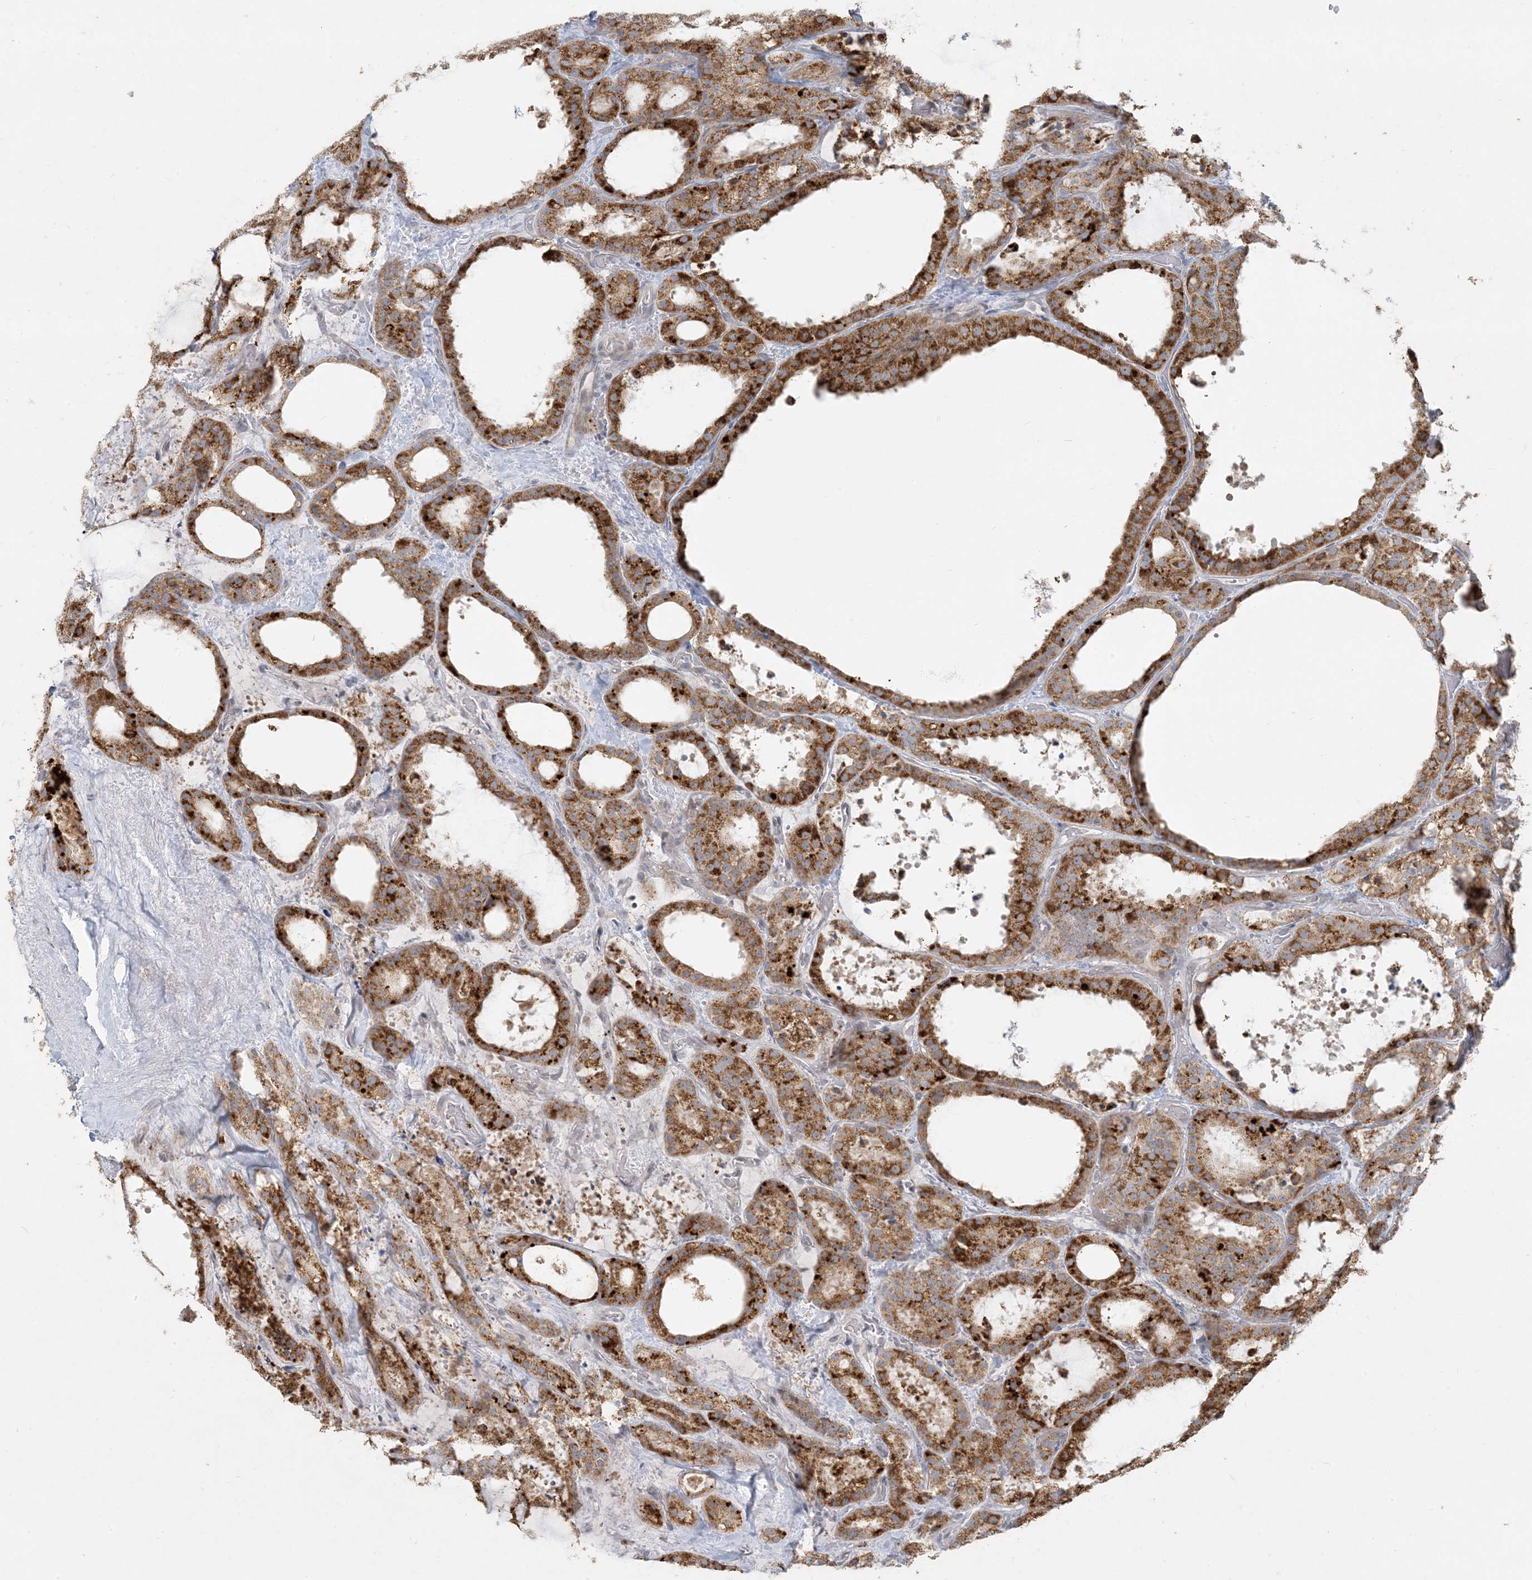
{"staining": {"intensity": "strong", "quantity": ">75%", "location": "cytoplasmic/membranous"}, "tissue": "thyroid cancer", "cell_type": "Tumor cells", "image_type": "cancer", "snomed": [{"axis": "morphology", "description": "Papillary adenocarcinoma, NOS"}, {"axis": "topography", "description": "Thyroid gland"}], "caption": "Papillary adenocarcinoma (thyroid) tissue shows strong cytoplasmic/membranous positivity in approximately >75% of tumor cells The protein is shown in brown color, while the nuclei are stained blue.", "gene": "MCAT", "patient": {"sex": "male", "age": 77}}